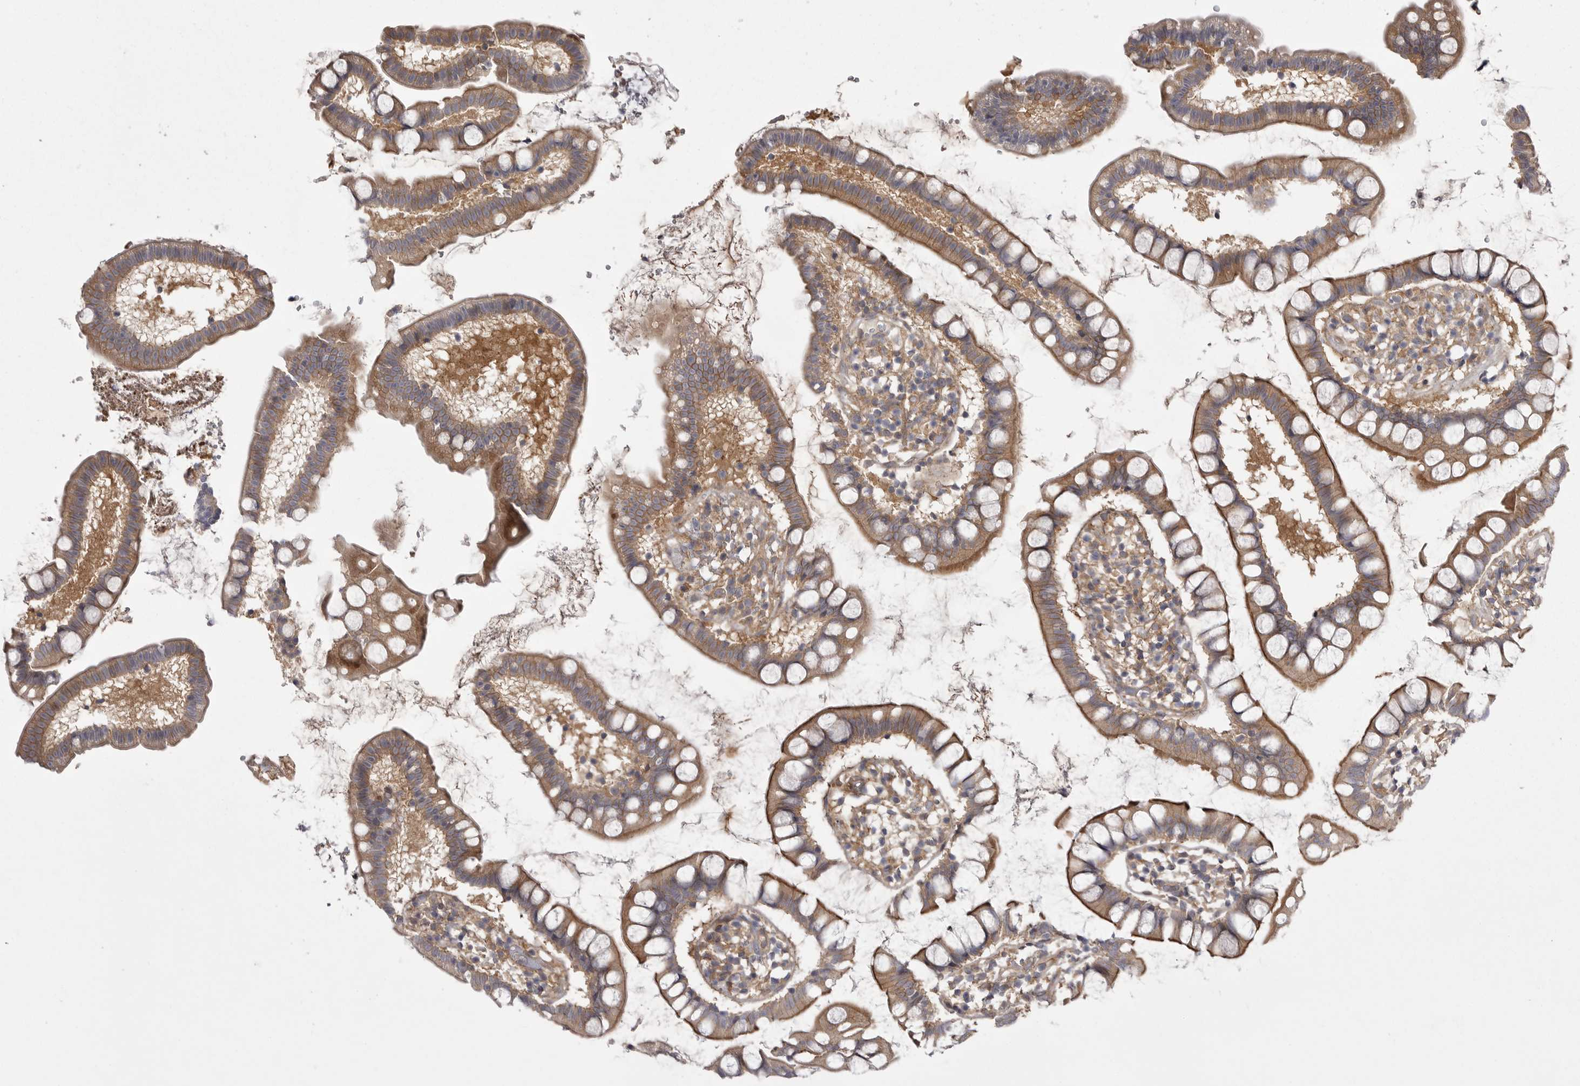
{"staining": {"intensity": "moderate", "quantity": ">75%", "location": "cytoplasmic/membranous"}, "tissue": "small intestine", "cell_type": "Glandular cells", "image_type": "normal", "snomed": [{"axis": "morphology", "description": "Normal tissue, NOS"}, {"axis": "topography", "description": "Small intestine"}], "caption": "This photomicrograph exhibits immunohistochemistry staining of normal small intestine, with medium moderate cytoplasmic/membranous staining in about >75% of glandular cells.", "gene": "OSBPL9", "patient": {"sex": "female", "age": 84}}